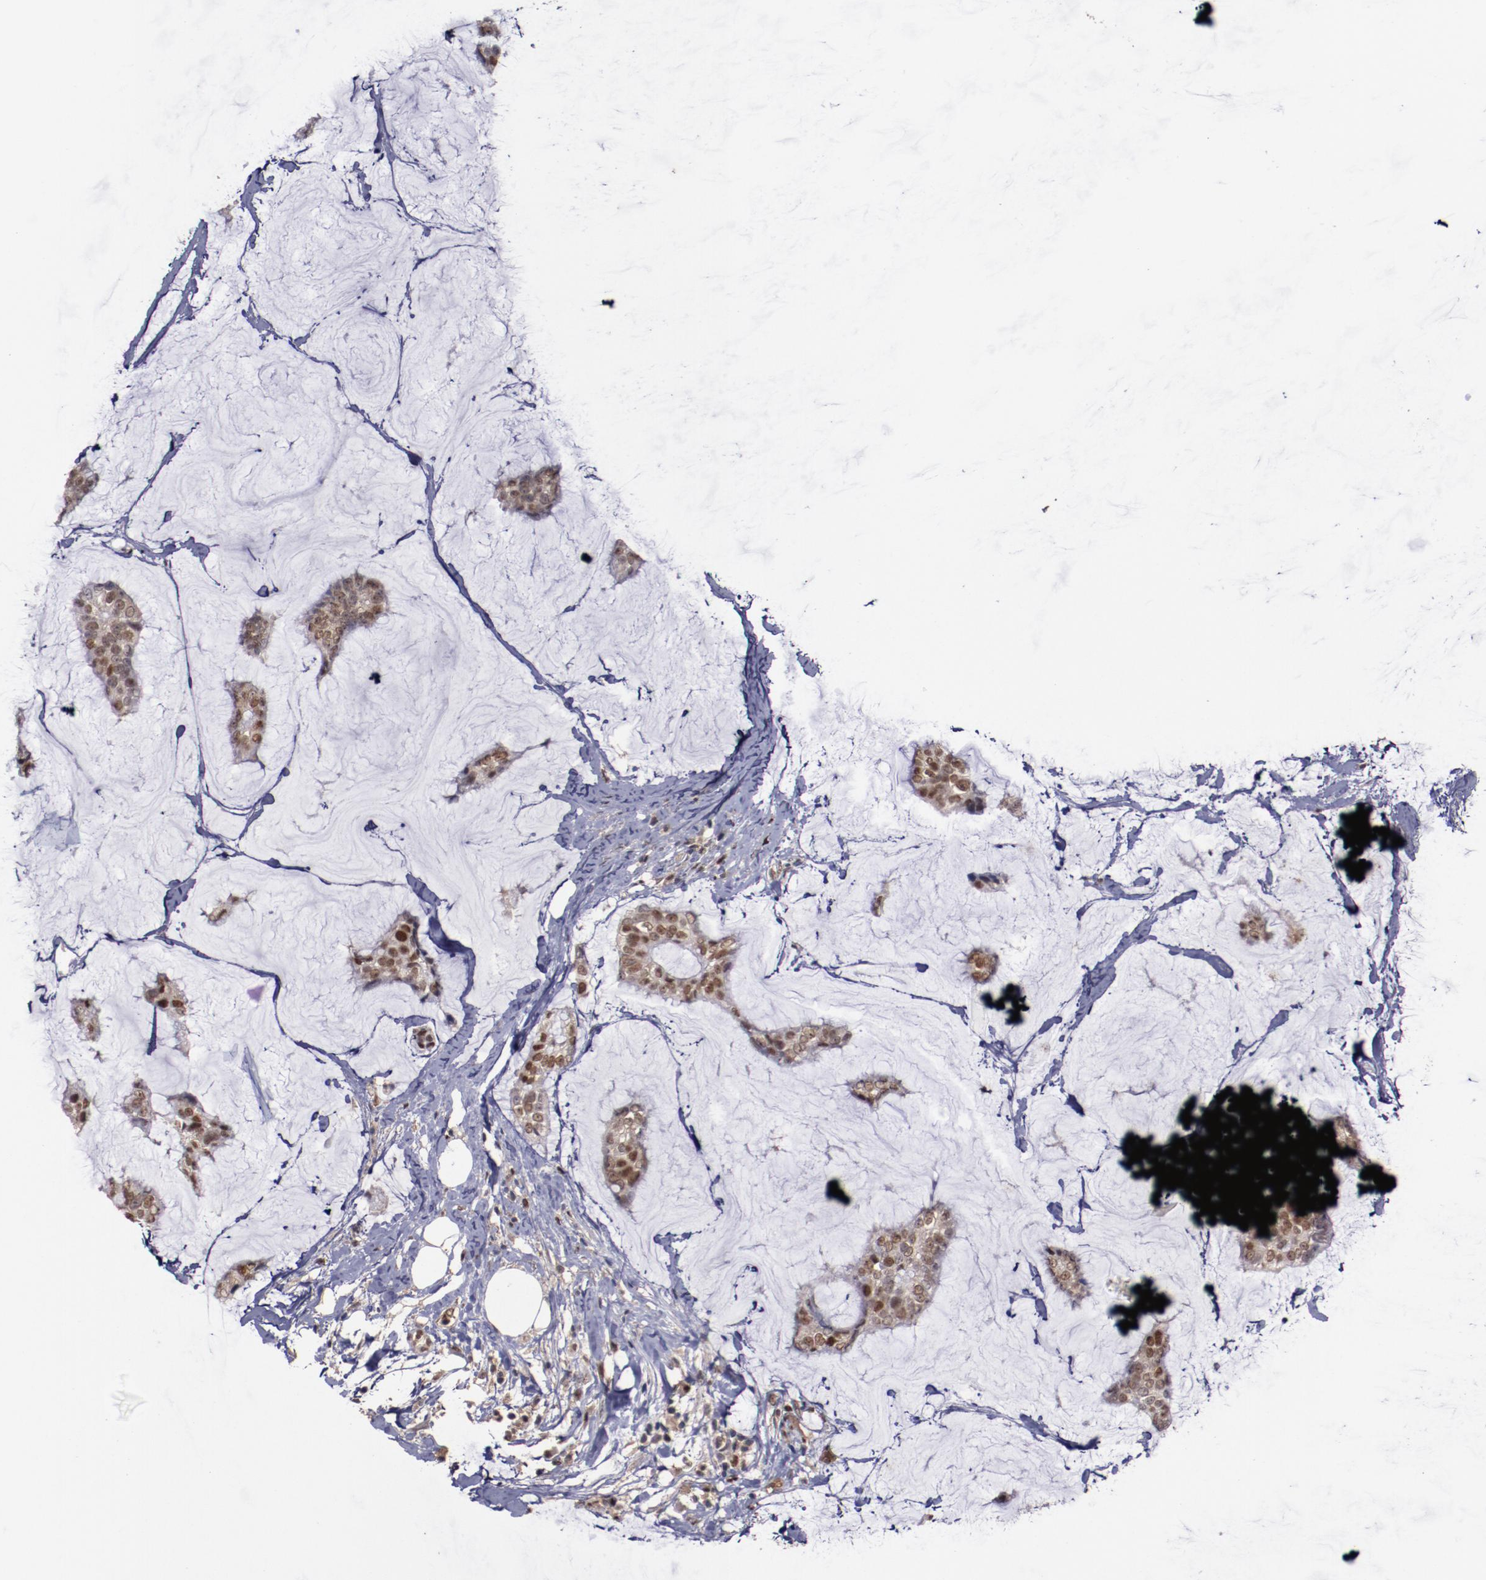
{"staining": {"intensity": "moderate", "quantity": ">75%", "location": "nuclear"}, "tissue": "breast cancer", "cell_type": "Tumor cells", "image_type": "cancer", "snomed": [{"axis": "morphology", "description": "Duct carcinoma"}, {"axis": "topography", "description": "Breast"}], "caption": "Tumor cells demonstrate medium levels of moderate nuclear staining in about >75% of cells in infiltrating ductal carcinoma (breast).", "gene": "CHEK2", "patient": {"sex": "female", "age": 93}}